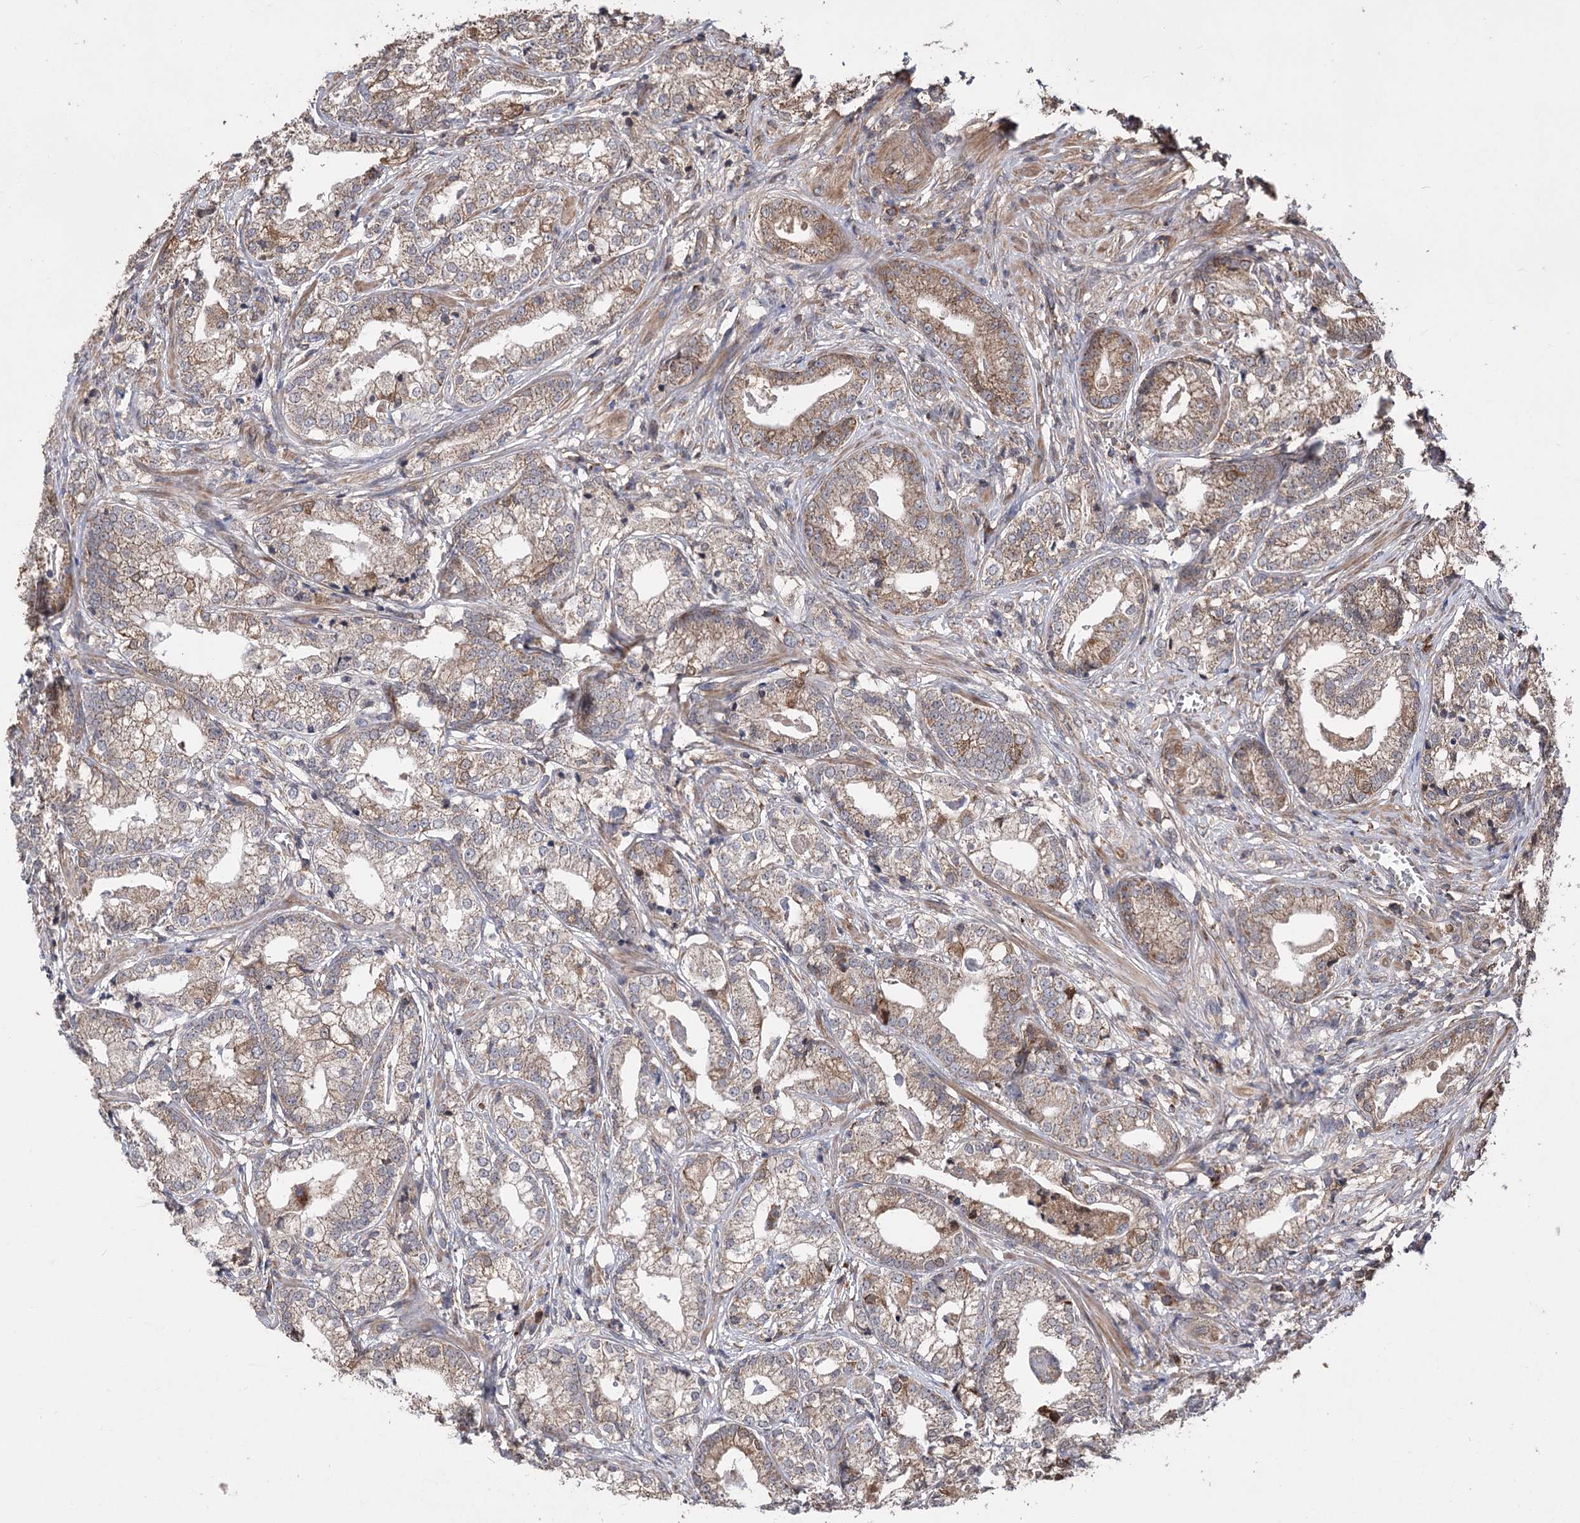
{"staining": {"intensity": "strong", "quantity": "25%-75%", "location": "cytoplasmic/membranous"}, "tissue": "prostate cancer", "cell_type": "Tumor cells", "image_type": "cancer", "snomed": [{"axis": "morphology", "description": "Adenocarcinoma, High grade"}, {"axis": "topography", "description": "Prostate"}], "caption": "High-magnification brightfield microscopy of prostate cancer stained with DAB (brown) and counterstained with hematoxylin (blue). tumor cells exhibit strong cytoplasmic/membranous positivity is identified in about25%-75% of cells. (DAB (3,3'-diaminobenzidine) IHC with brightfield microscopy, high magnification).", "gene": "RASSF3", "patient": {"sex": "male", "age": 69}}